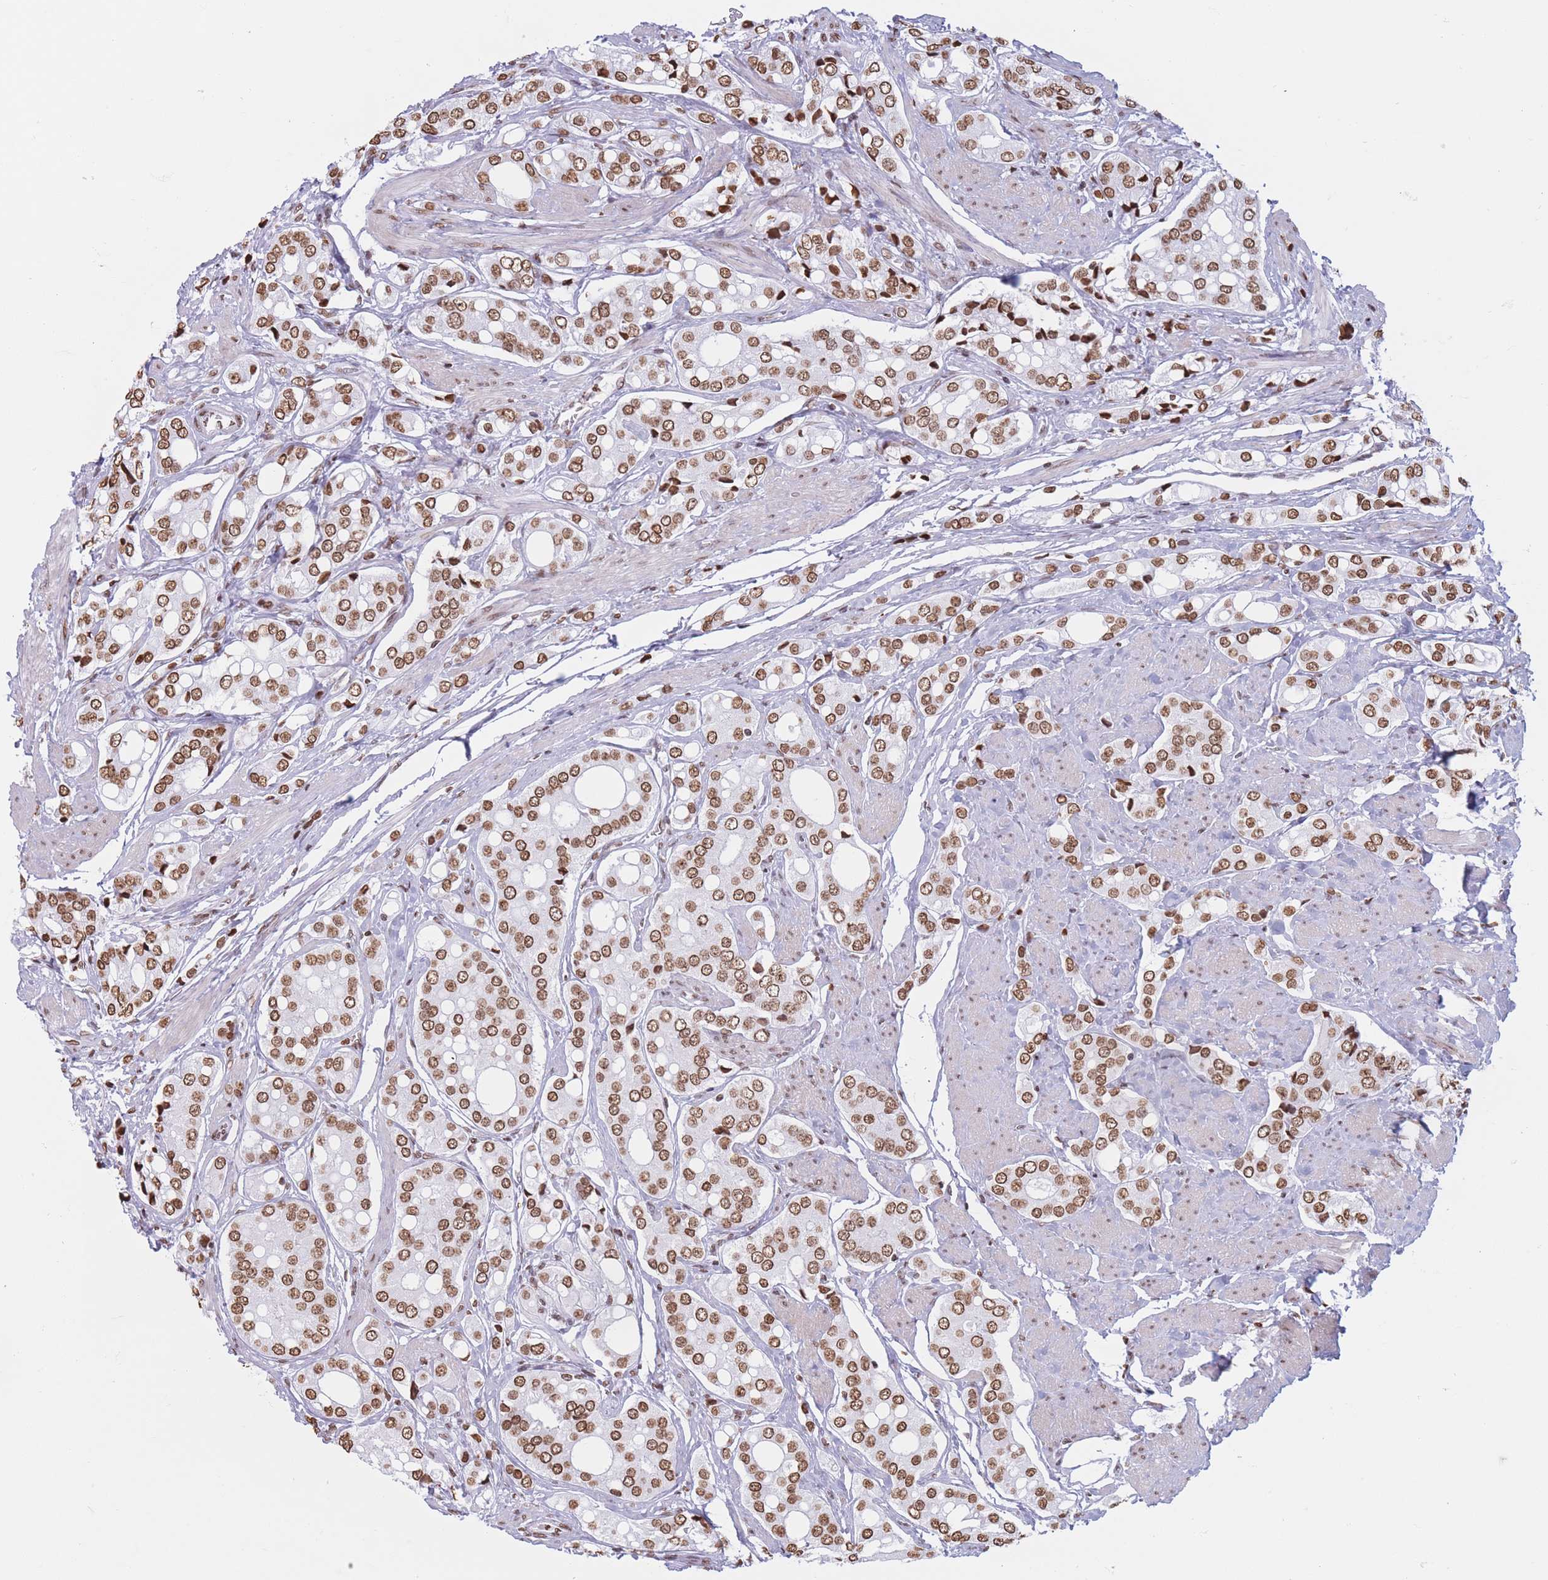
{"staining": {"intensity": "moderate", "quantity": ">75%", "location": "nuclear"}, "tissue": "prostate cancer", "cell_type": "Tumor cells", "image_type": "cancer", "snomed": [{"axis": "morphology", "description": "Adenocarcinoma, High grade"}, {"axis": "topography", "description": "Prostate"}], "caption": "An IHC histopathology image of tumor tissue is shown. Protein staining in brown labels moderate nuclear positivity in high-grade adenocarcinoma (prostate) within tumor cells.", "gene": "RYK", "patient": {"sex": "male", "age": 71}}